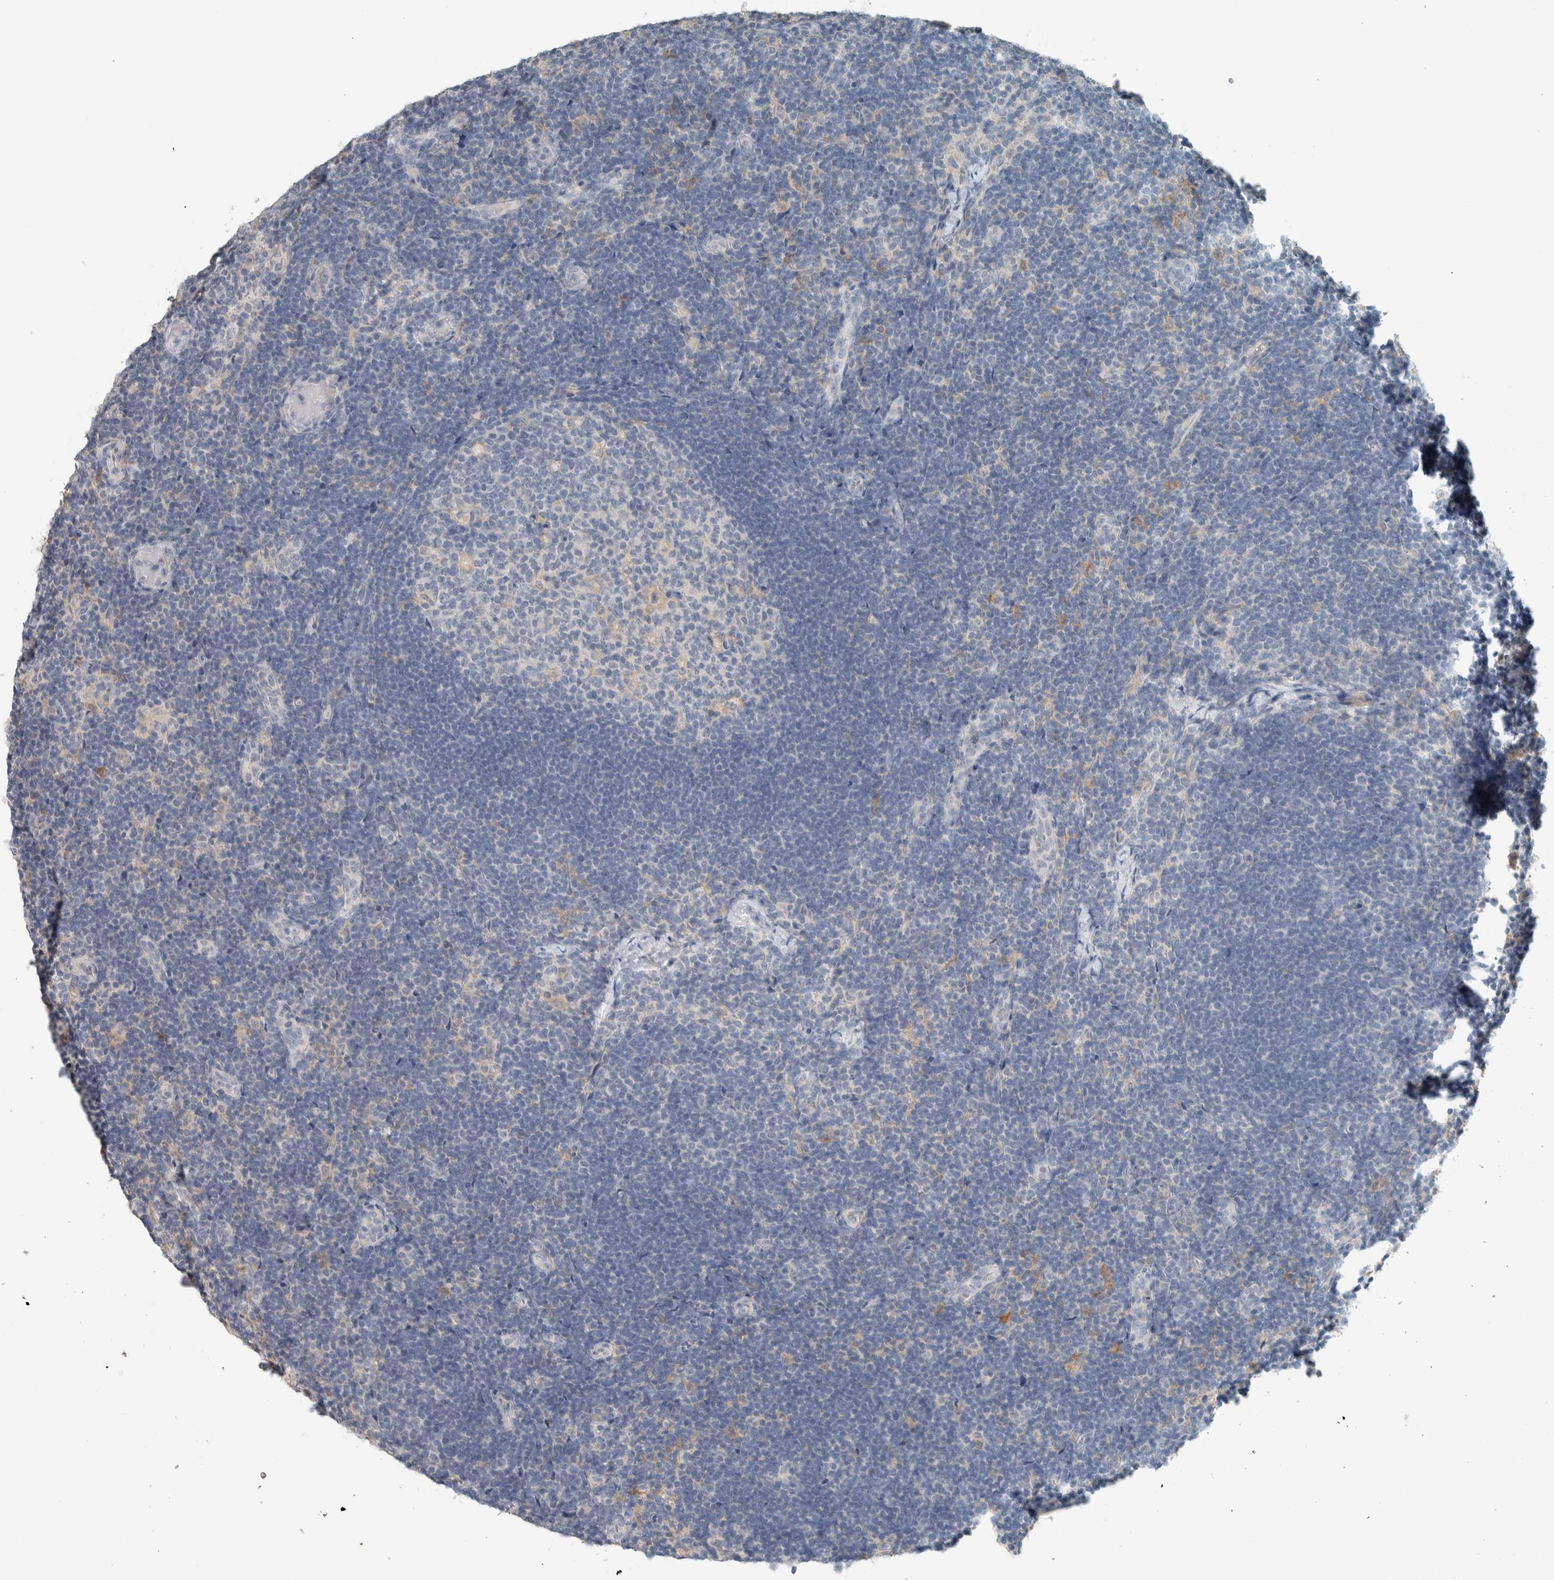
{"staining": {"intensity": "negative", "quantity": "none", "location": "none"}, "tissue": "lymph node", "cell_type": "Germinal center cells", "image_type": "normal", "snomed": [{"axis": "morphology", "description": "Normal tissue, NOS"}, {"axis": "topography", "description": "Lymph node"}], "caption": "High magnification brightfield microscopy of normal lymph node stained with DAB (3,3'-diaminobenzidine) (brown) and counterstained with hematoxylin (blue): germinal center cells show no significant staining. (DAB immunohistochemistry (IHC), high magnification).", "gene": "SCIN", "patient": {"sex": "female", "age": 22}}